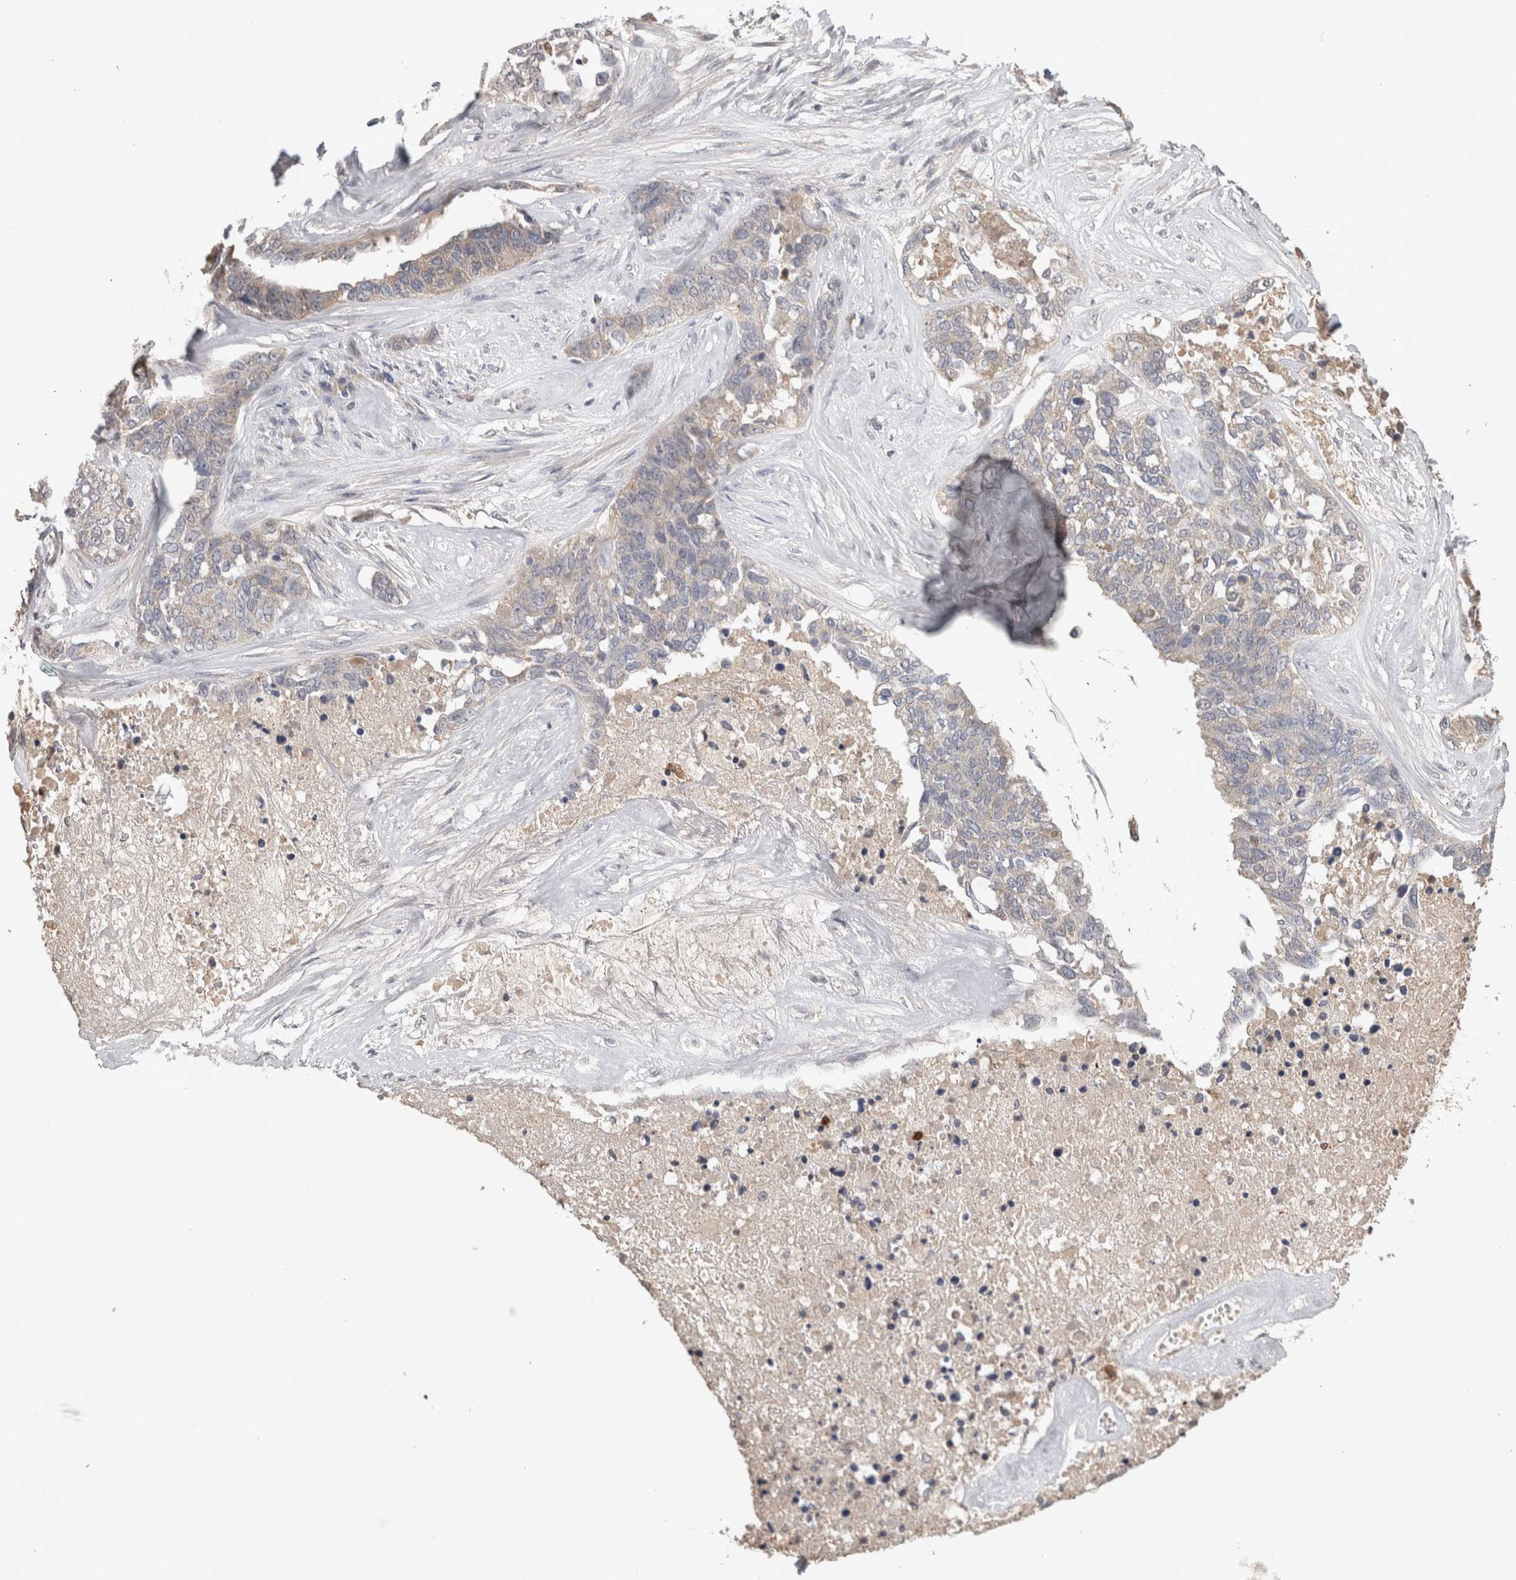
{"staining": {"intensity": "weak", "quantity": "<25%", "location": "cytoplasmic/membranous"}, "tissue": "ovarian cancer", "cell_type": "Tumor cells", "image_type": "cancer", "snomed": [{"axis": "morphology", "description": "Cystadenocarcinoma, serous, NOS"}, {"axis": "topography", "description": "Ovary"}], "caption": "A photomicrograph of human ovarian serous cystadenocarcinoma is negative for staining in tumor cells.", "gene": "FABP7", "patient": {"sex": "female", "age": 44}}